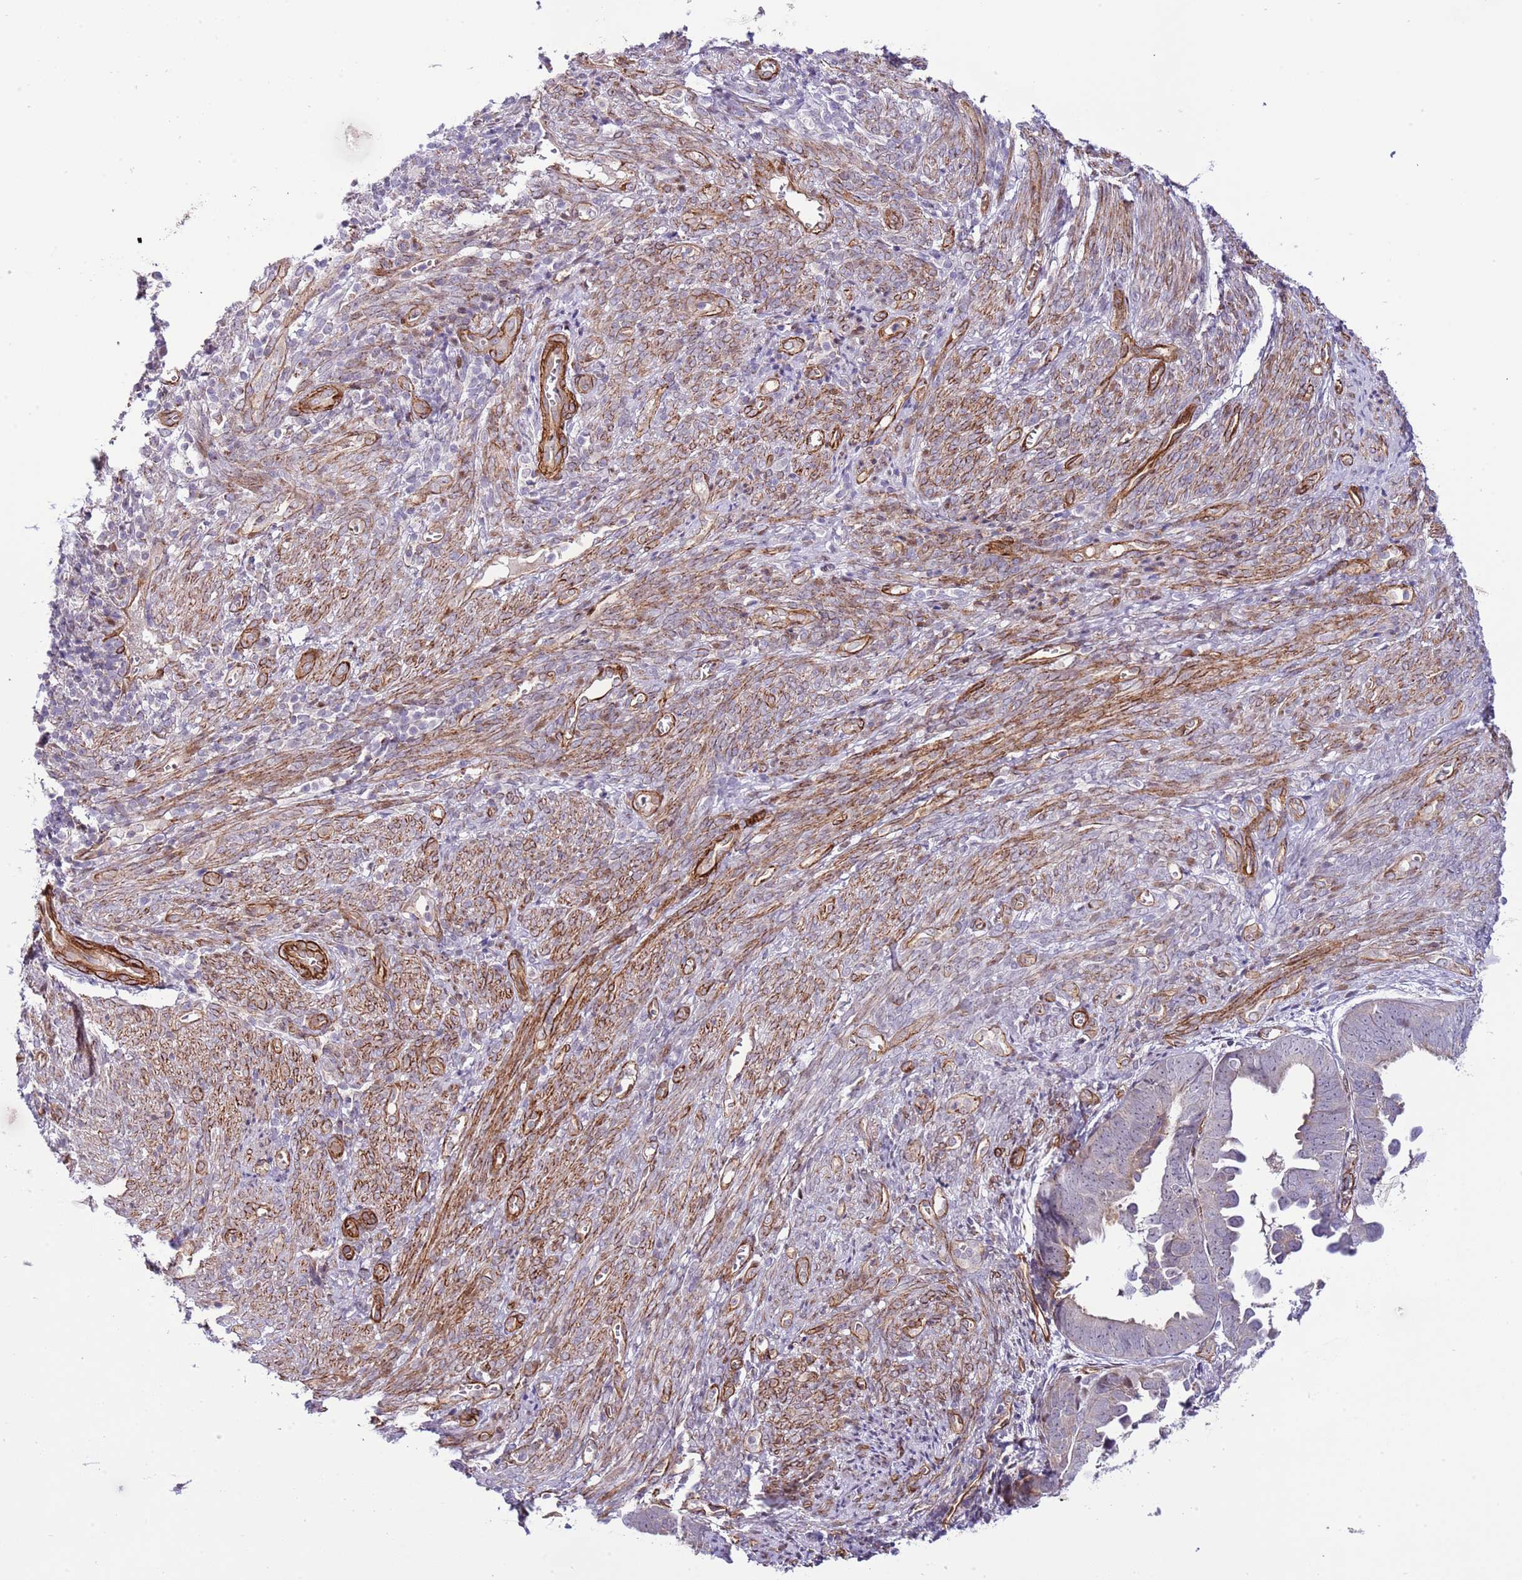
{"staining": {"intensity": "weak", "quantity": "<25%", "location": "cytoplasmic/membranous"}, "tissue": "endometrial cancer", "cell_type": "Tumor cells", "image_type": "cancer", "snomed": [{"axis": "morphology", "description": "Adenocarcinoma, NOS"}, {"axis": "topography", "description": "Endometrium"}], "caption": "Endometrial cancer stained for a protein using IHC shows no positivity tumor cells.", "gene": "NEK3", "patient": {"sex": "female", "age": 75}}